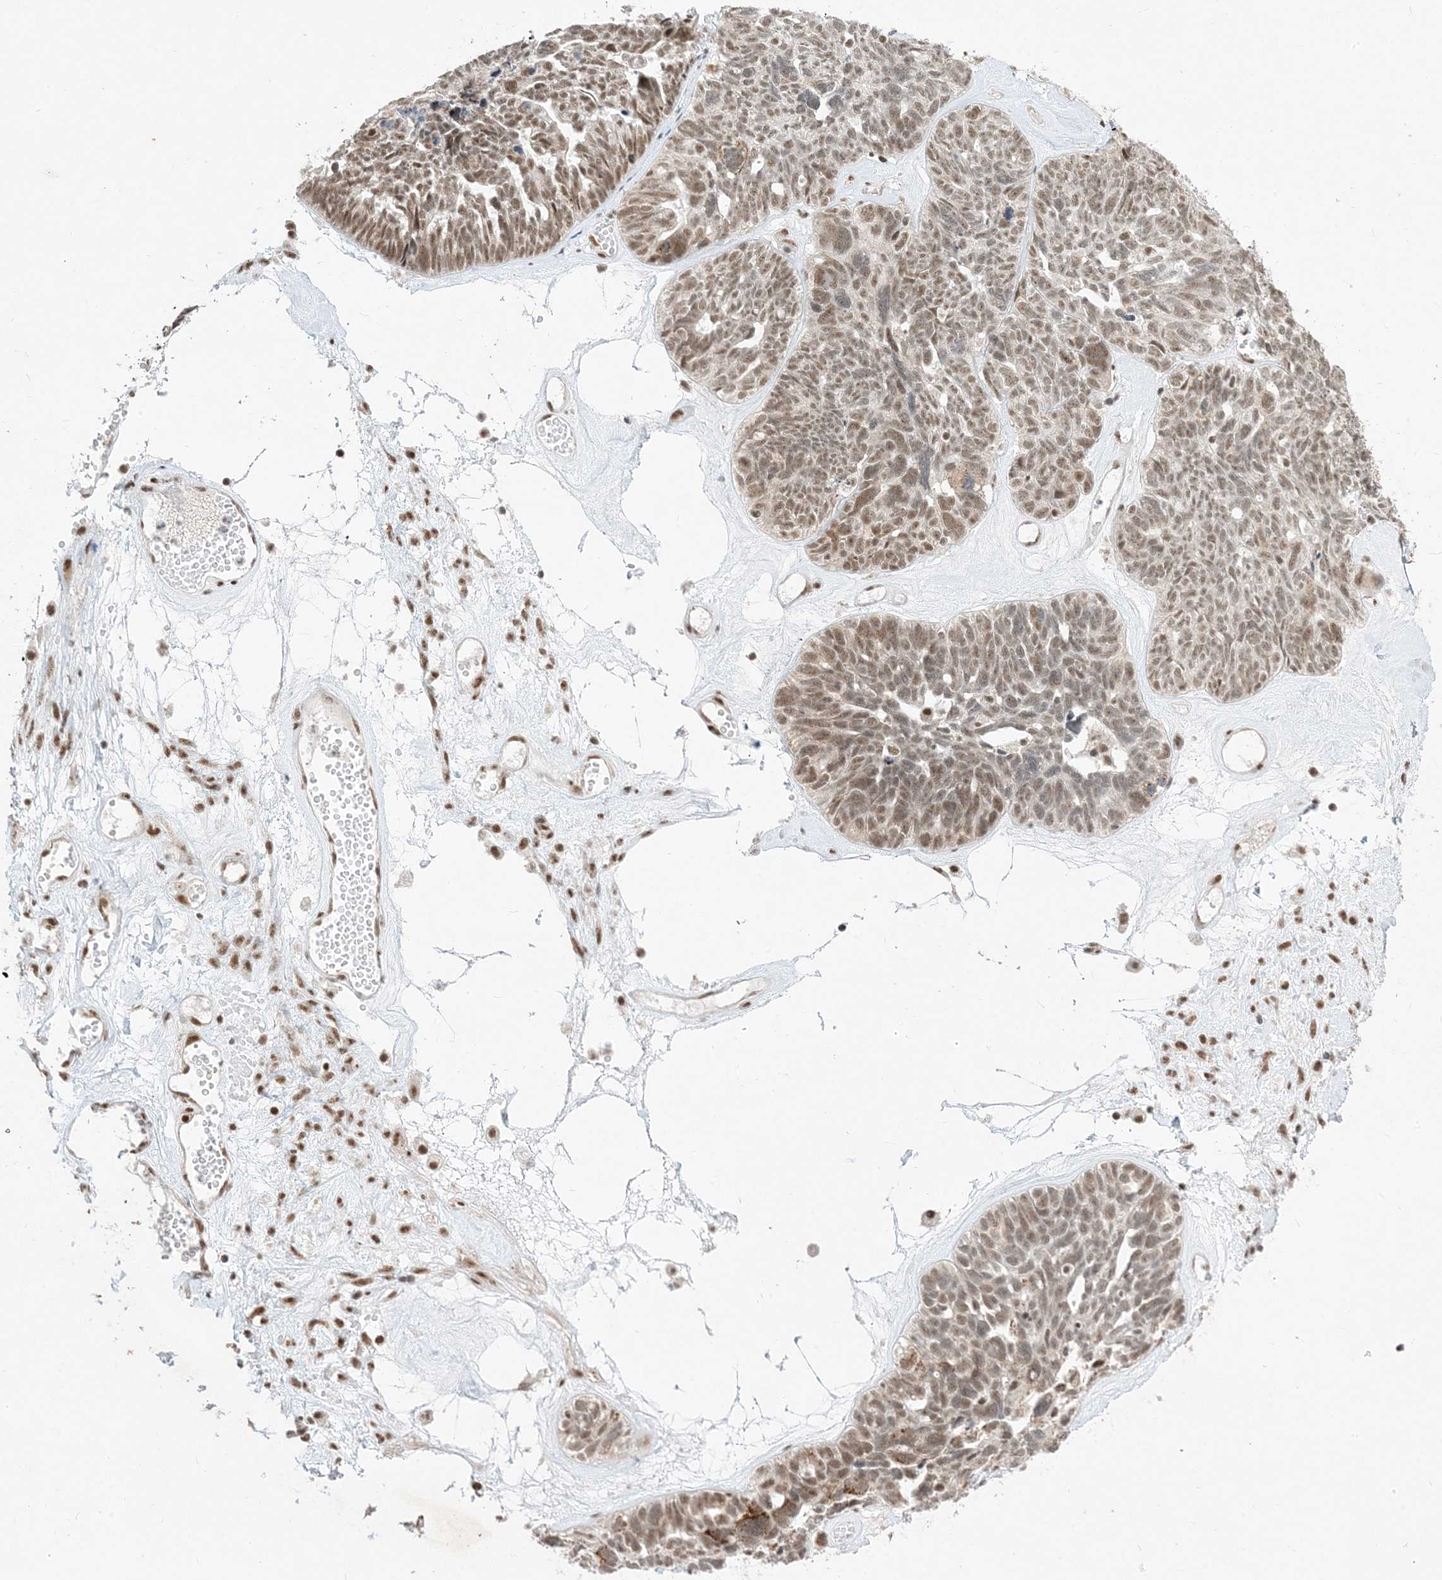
{"staining": {"intensity": "moderate", "quantity": ">75%", "location": "nuclear"}, "tissue": "ovarian cancer", "cell_type": "Tumor cells", "image_type": "cancer", "snomed": [{"axis": "morphology", "description": "Cystadenocarcinoma, serous, NOS"}, {"axis": "topography", "description": "Ovary"}], "caption": "About >75% of tumor cells in human ovarian cancer (serous cystadenocarcinoma) reveal moderate nuclear protein expression as visualized by brown immunohistochemical staining.", "gene": "SF3A3", "patient": {"sex": "female", "age": 79}}